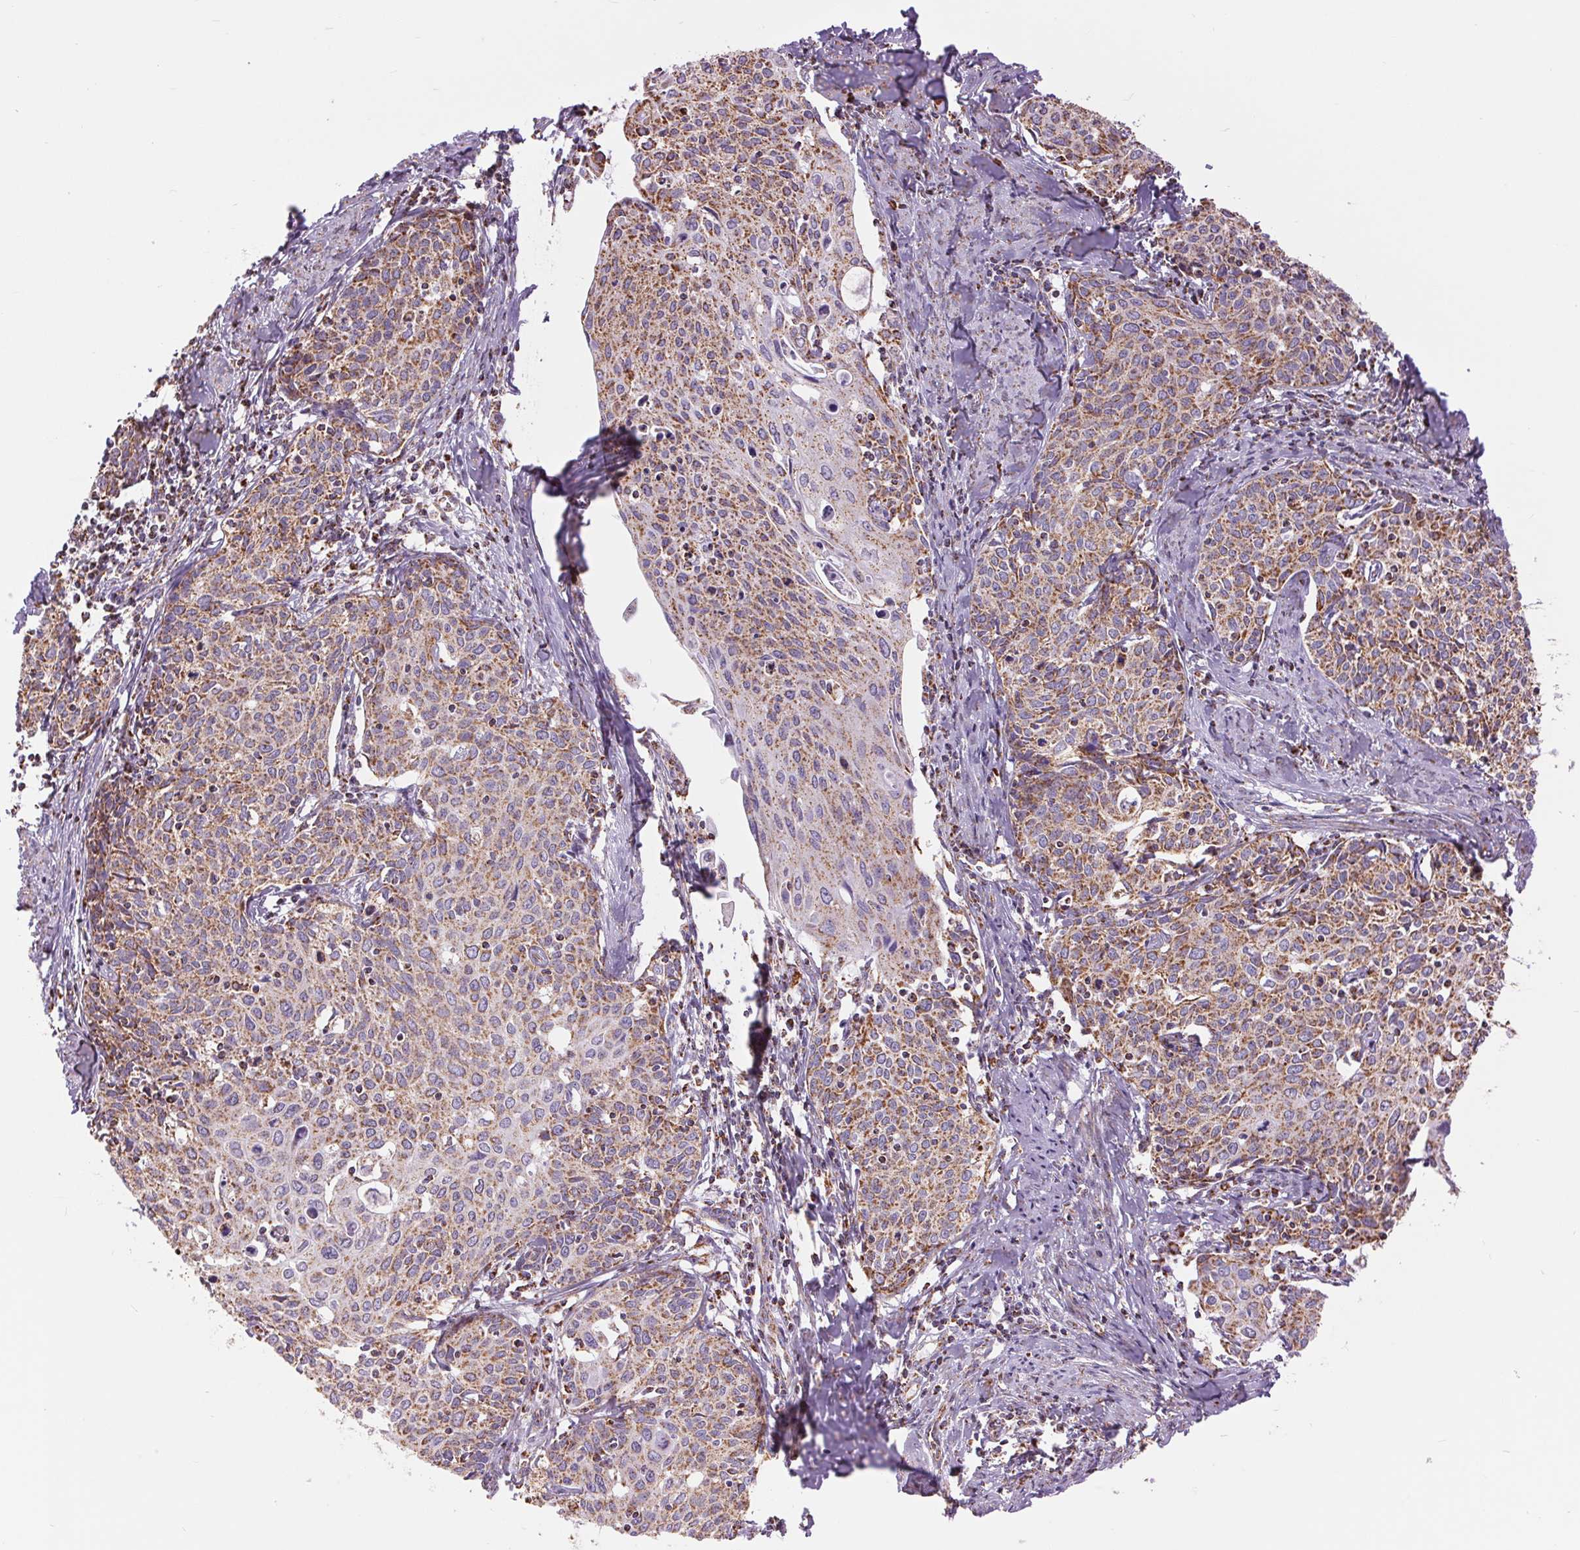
{"staining": {"intensity": "moderate", "quantity": ">75%", "location": "cytoplasmic/membranous"}, "tissue": "cervical cancer", "cell_type": "Tumor cells", "image_type": "cancer", "snomed": [{"axis": "morphology", "description": "Squamous cell carcinoma, NOS"}, {"axis": "topography", "description": "Cervix"}], "caption": "Protein staining of squamous cell carcinoma (cervical) tissue demonstrates moderate cytoplasmic/membranous staining in approximately >75% of tumor cells.", "gene": "ATP5PB", "patient": {"sex": "female", "age": 62}}